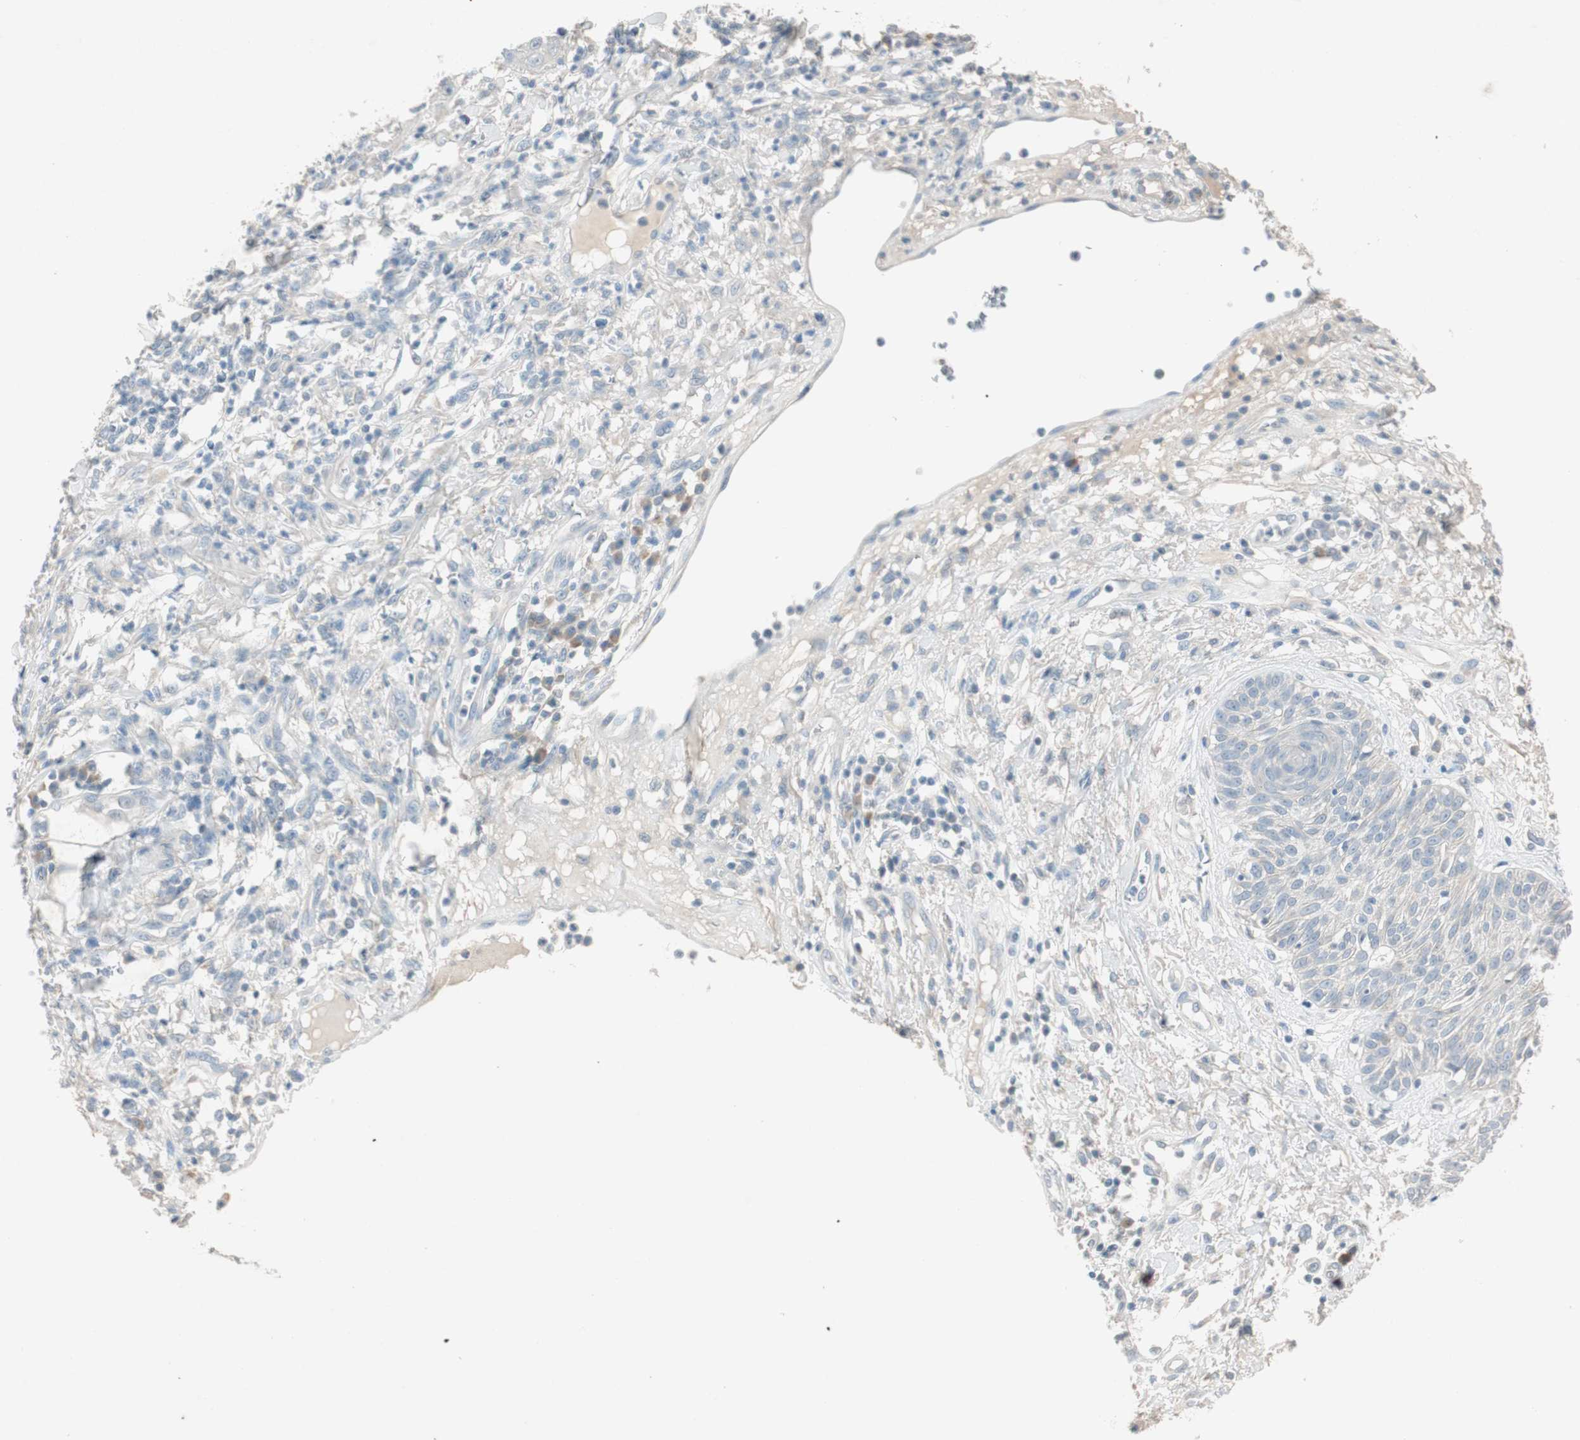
{"staining": {"intensity": "negative", "quantity": "none", "location": "none"}, "tissue": "skin cancer", "cell_type": "Tumor cells", "image_type": "cancer", "snomed": [{"axis": "morphology", "description": "Squamous cell carcinoma, NOS"}, {"axis": "topography", "description": "Skin"}], "caption": "Tumor cells show no significant protein expression in skin cancer (squamous cell carcinoma).", "gene": "KHK", "patient": {"sex": "female", "age": 78}}